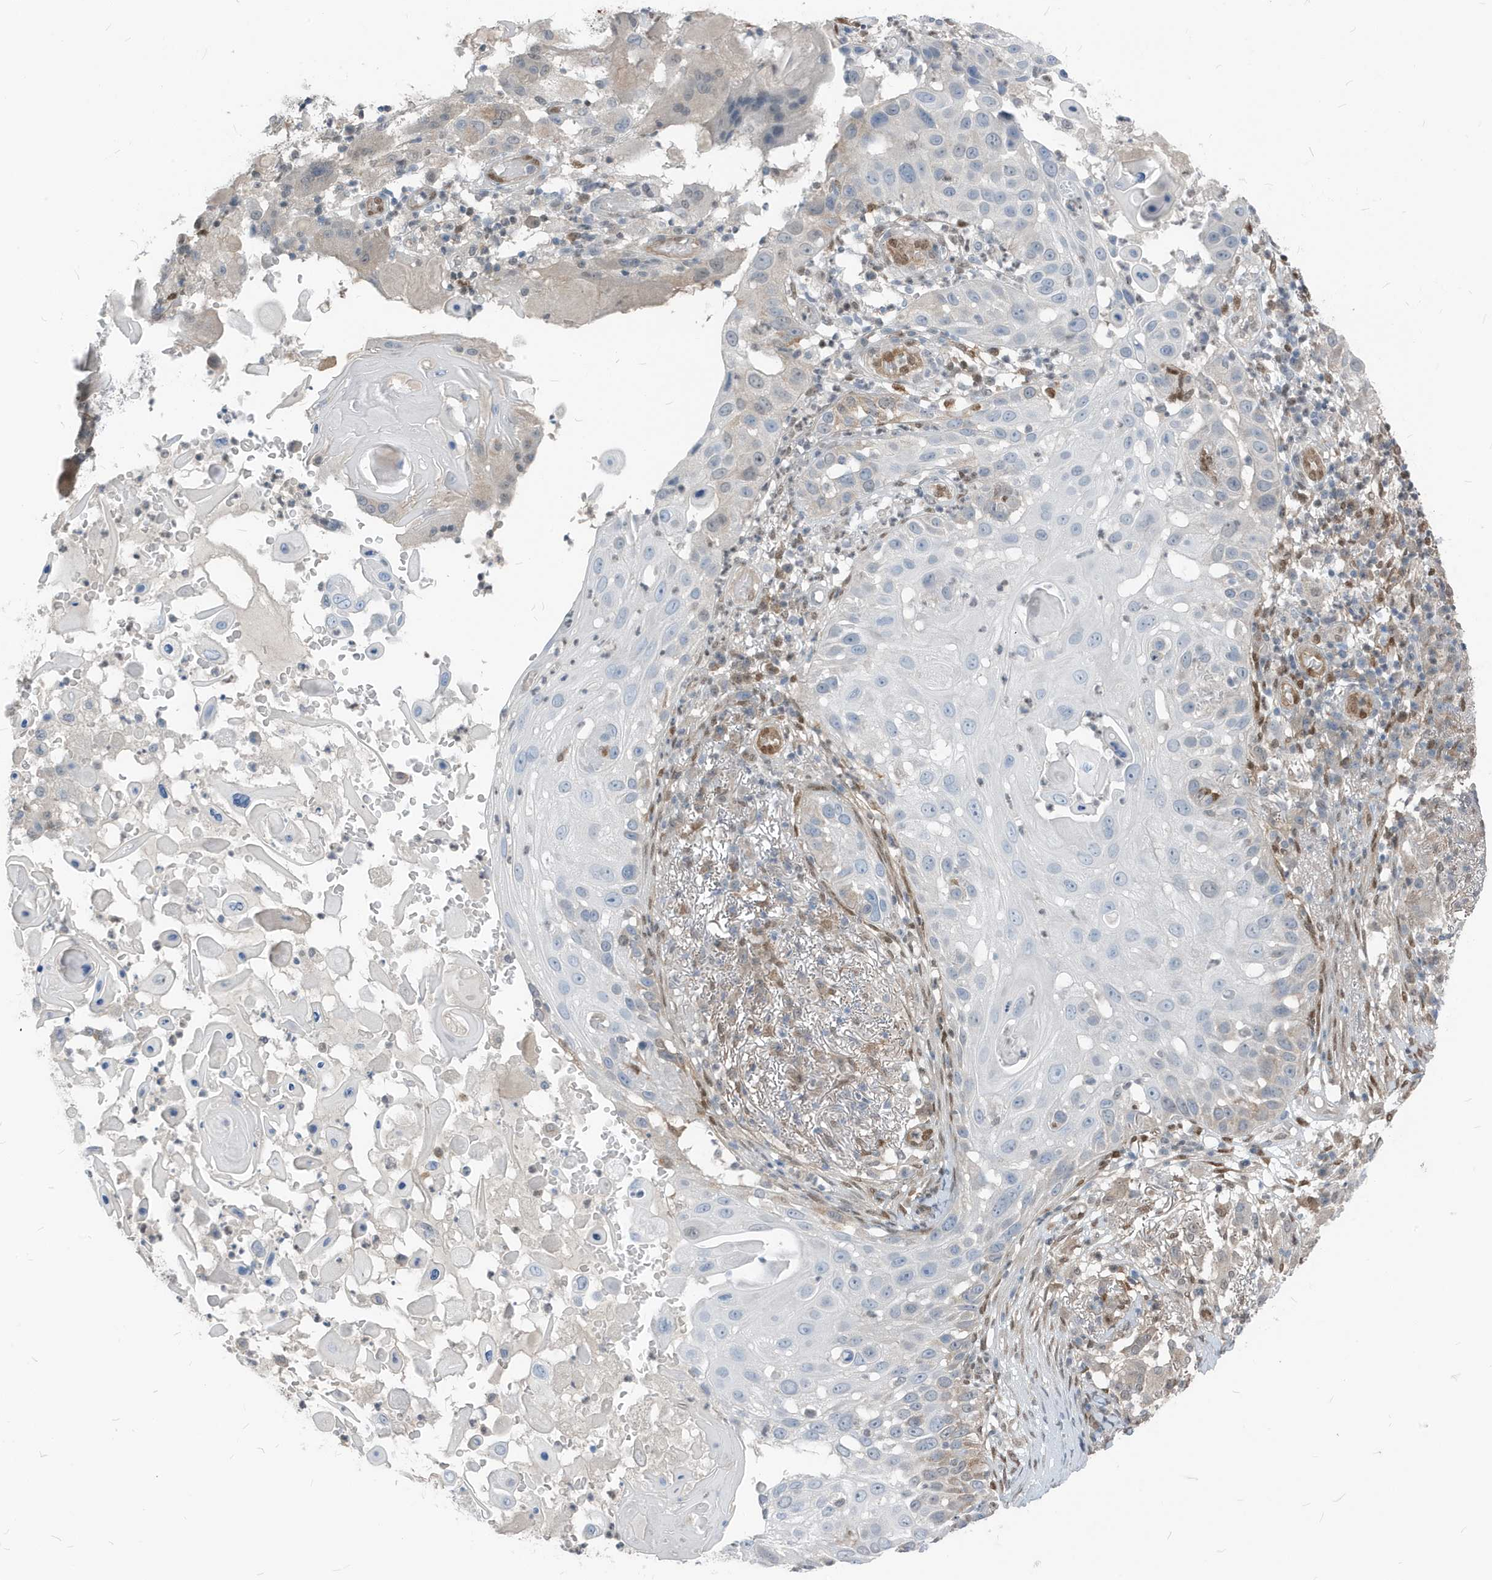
{"staining": {"intensity": "negative", "quantity": "none", "location": "none"}, "tissue": "skin cancer", "cell_type": "Tumor cells", "image_type": "cancer", "snomed": [{"axis": "morphology", "description": "Squamous cell carcinoma, NOS"}, {"axis": "topography", "description": "Skin"}], "caption": "The immunohistochemistry photomicrograph has no significant positivity in tumor cells of skin cancer tissue.", "gene": "NCOA7", "patient": {"sex": "female", "age": 44}}